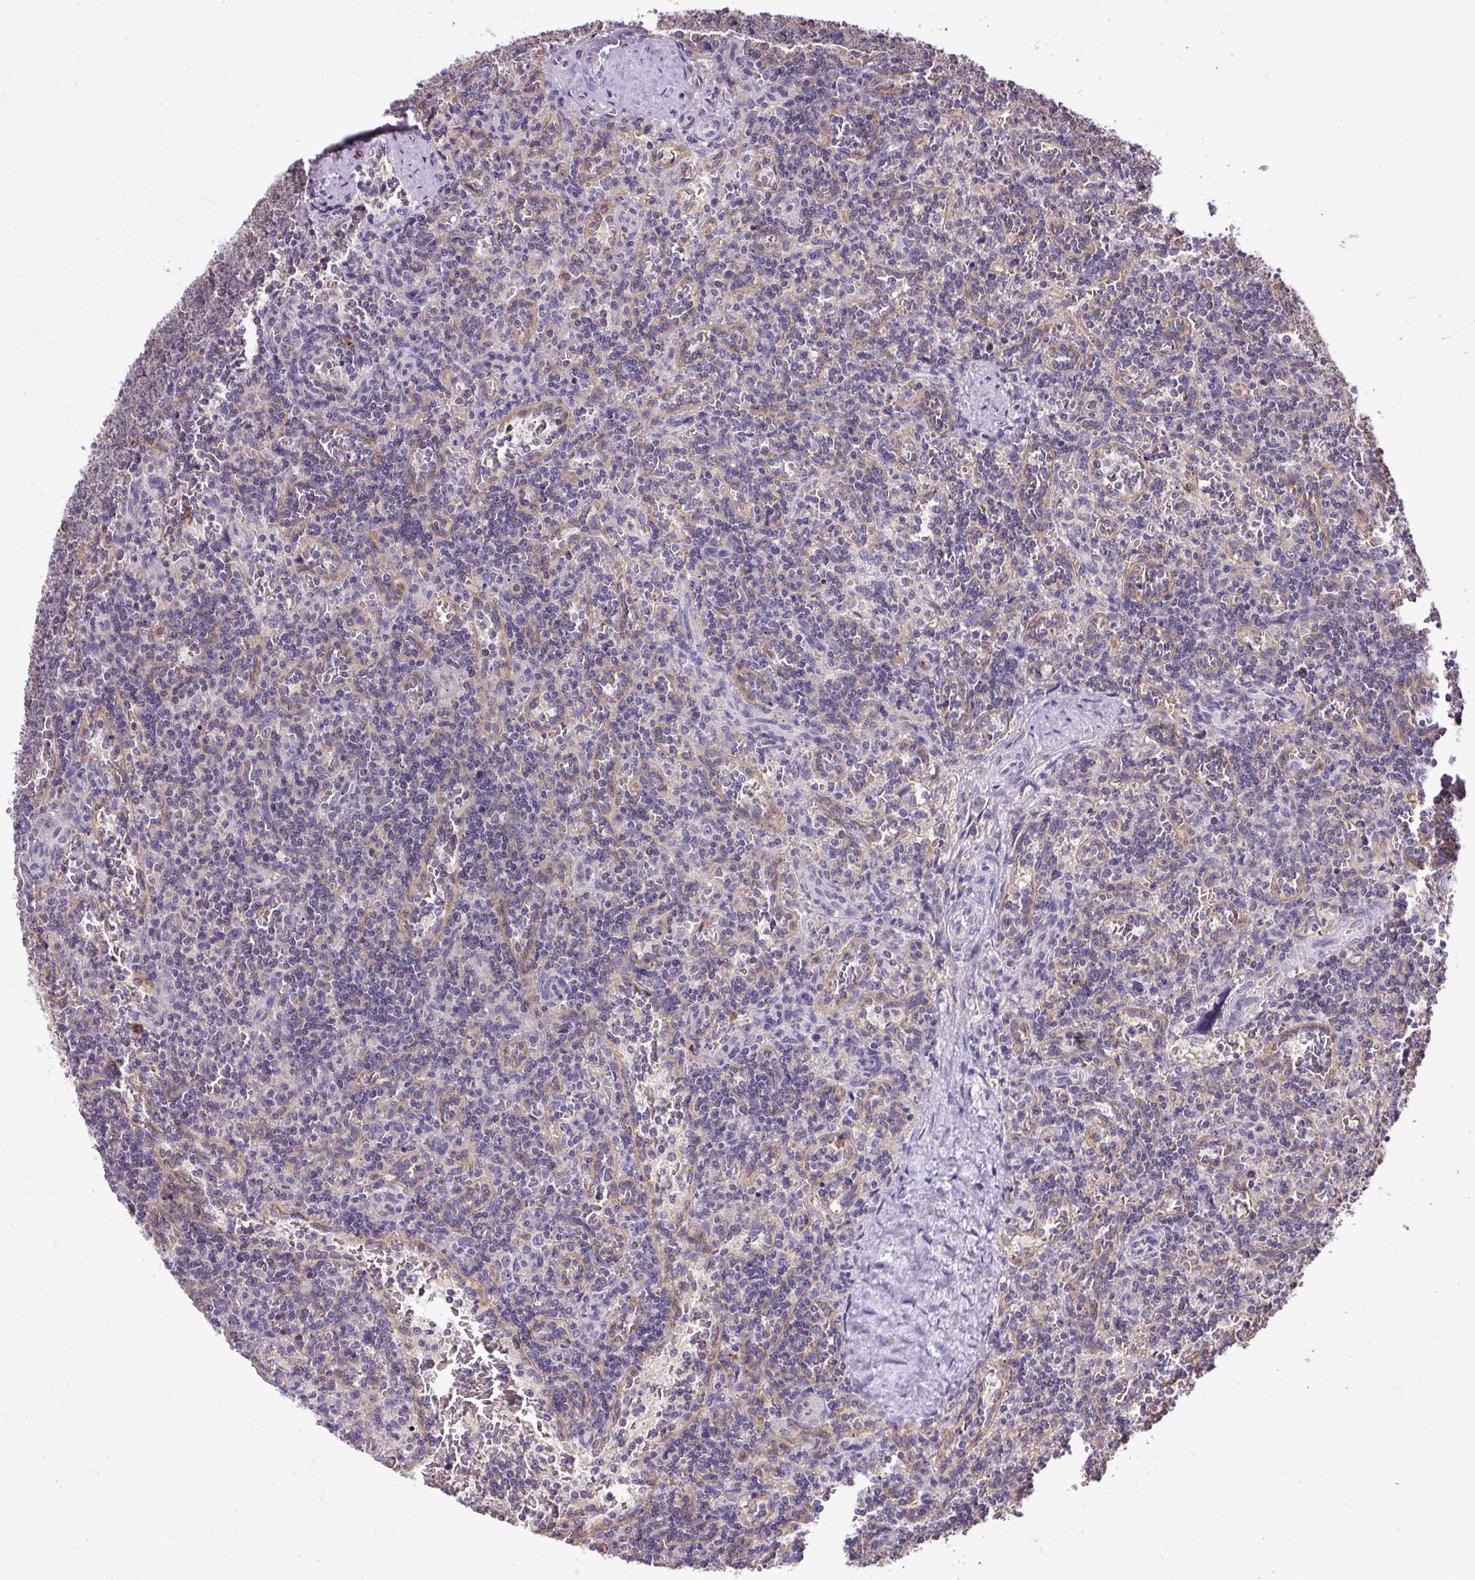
{"staining": {"intensity": "negative", "quantity": "none", "location": "none"}, "tissue": "lymphoma", "cell_type": "Tumor cells", "image_type": "cancer", "snomed": [{"axis": "morphology", "description": "Malignant lymphoma, non-Hodgkin's type, Low grade"}, {"axis": "topography", "description": "Spleen"}], "caption": "Immunohistochemistry (IHC) image of human lymphoma stained for a protein (brown), which exhibits no positivity in tumor cells. (DAB (3,3'-diaminobenzidine) IHC visualized using brightfield microscopy, high magnification).", "gene": "SMC4", "patient": {"sex": "male", "age": 73}}